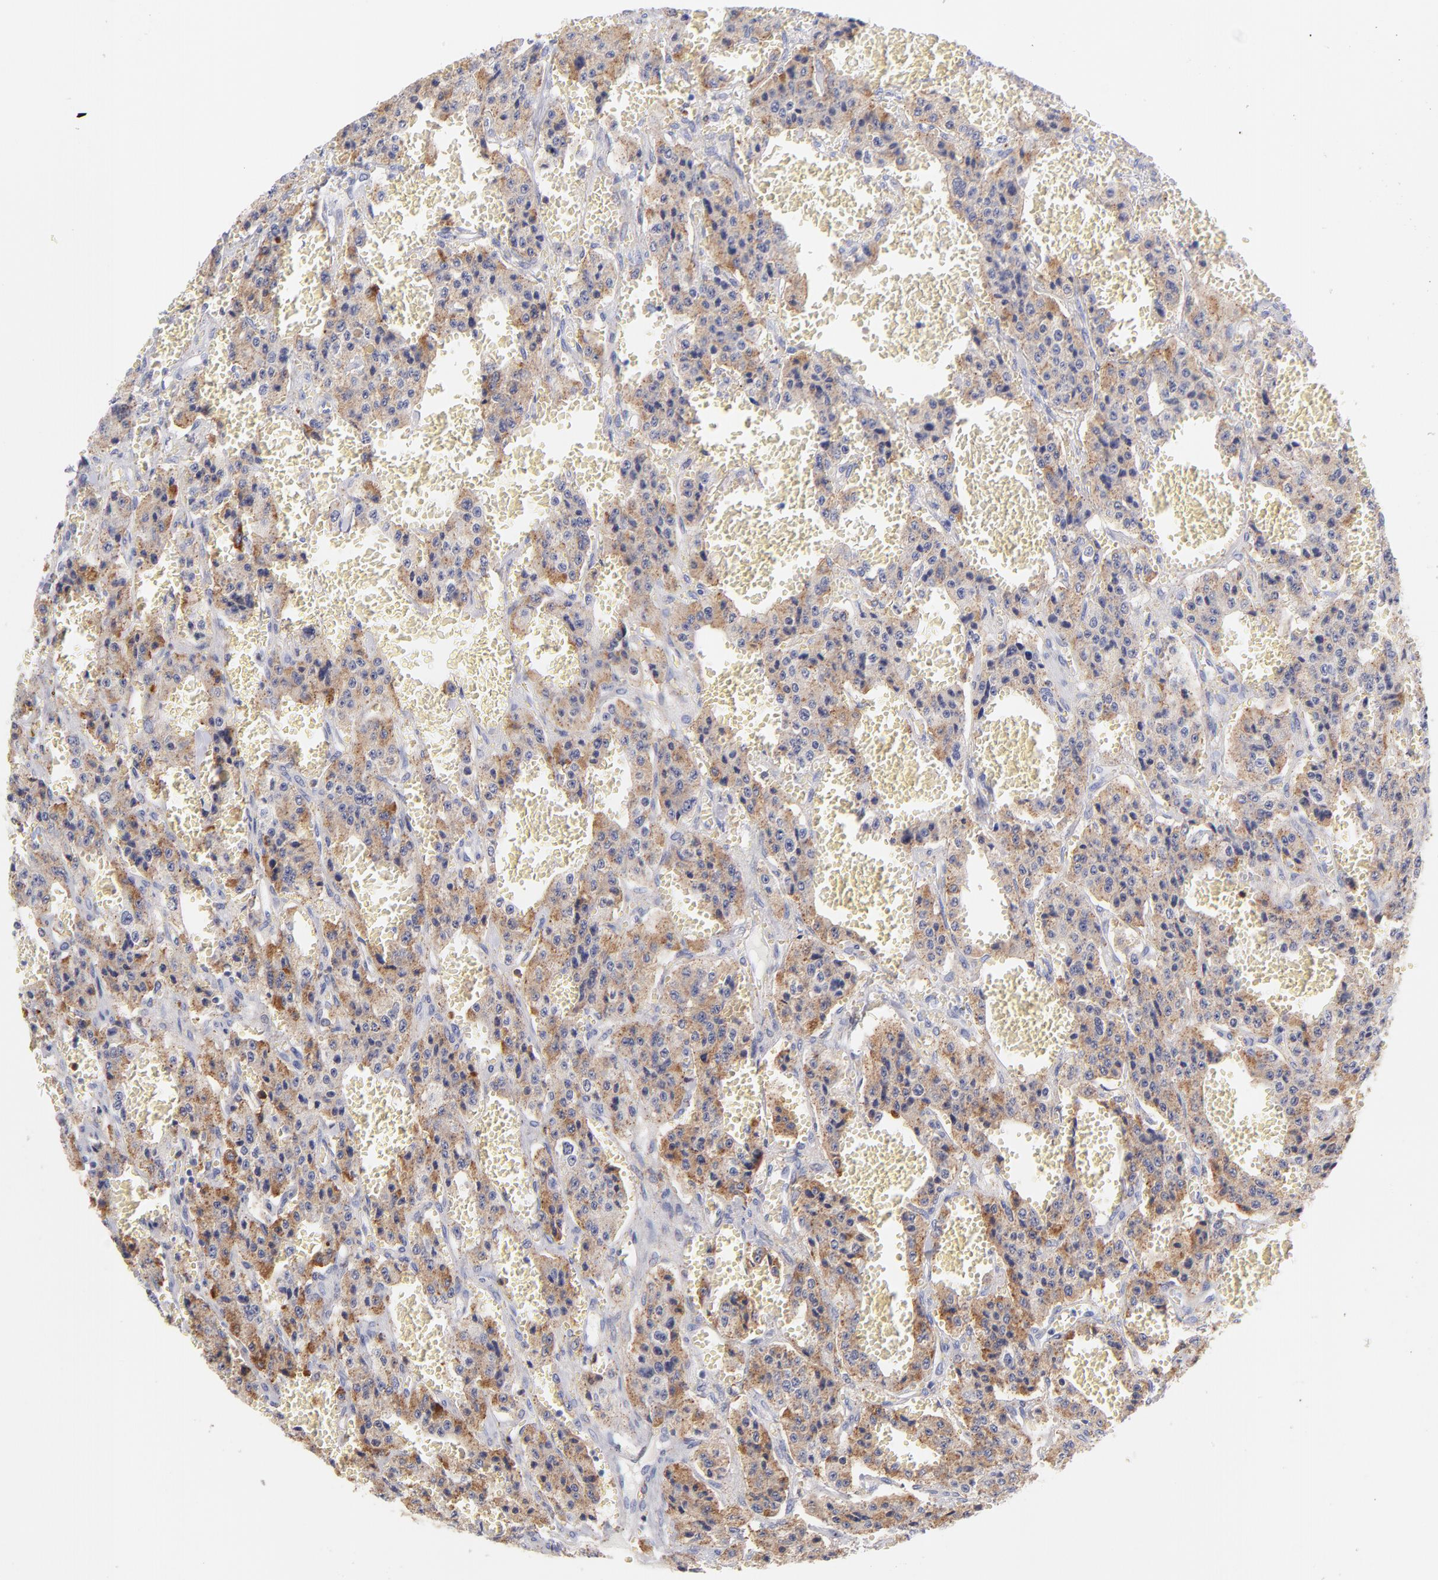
{"staining": {"intensity": "moderate", "quantity": ">75%", "location": "cytoplasmic/membranous"}, "tissue": "carcinoid", "cell_type": "Tumor cells", "image_type": "cancer", "snomed": [{"axis": "morphology", "description": "Carcinoid, malignant, NOS"}, {"axis": "topography", "description": "Small intestine"}], "caption": "IHC of human carcinoid demonstrates medium levels of moderate cytoplasmic/membranous staining in about >75% of tumor cells. The protein is shown in brown color, while the nuclei are stained blue.", "gene": "PRKCA", "patient": {"sex": "male", "age": 52}}